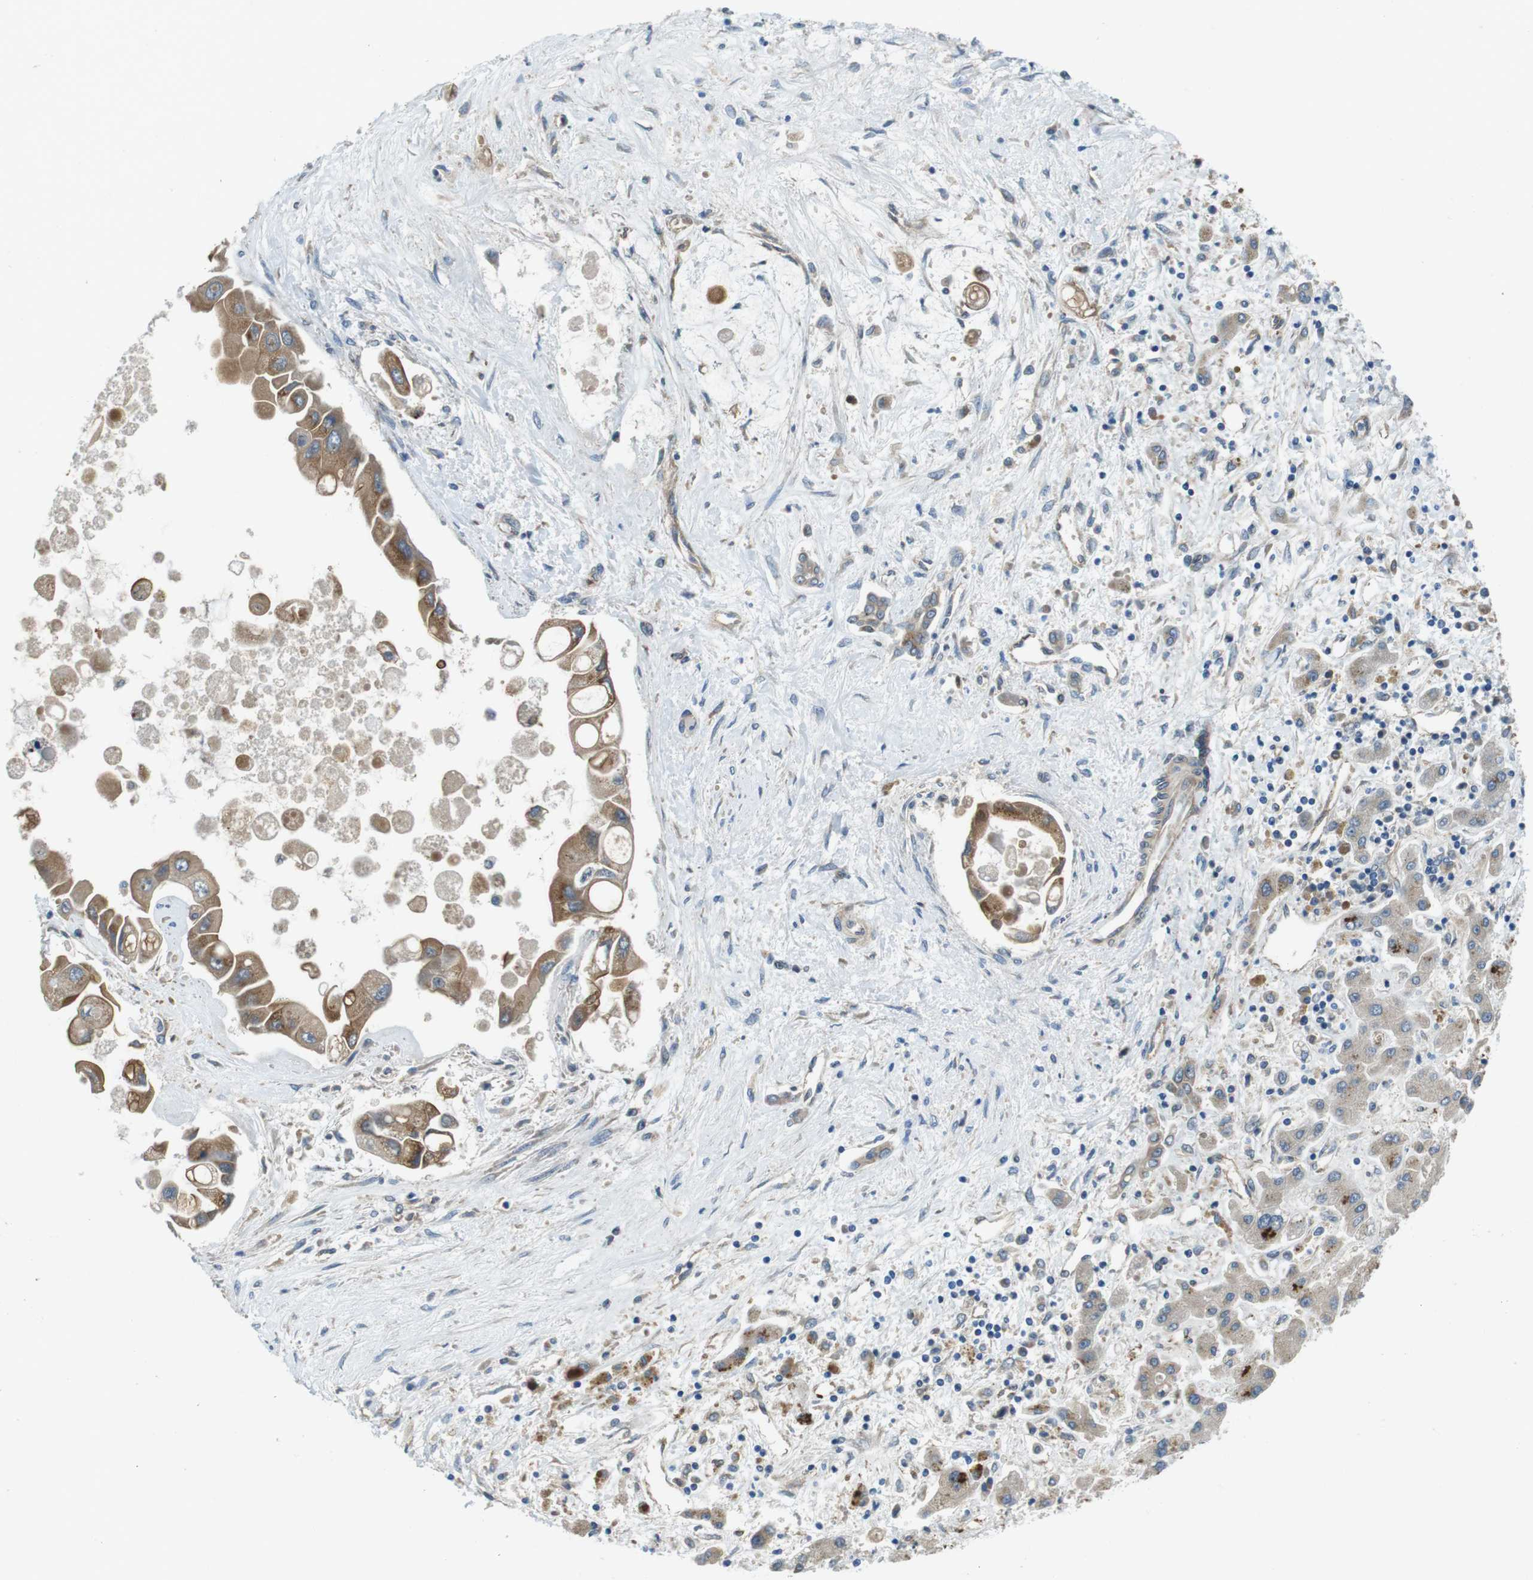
{"staining": {"intensity": "moderate", "quantity": "<25%", "location": "cytoplasmic/membranous"}, "tissue": "liver cancer", "cell_type": "Tumor cells", "image_type": "cancer", "snomed": [{"axis": "morphology", "description": "Cholangiocarcinoma"}, {"axis": "topography", "description": "Liver"}], "caption": "Immunohistochemical staining of human cholangiocarcinoma (liver) displays moderate cytoplasmic/membranous protein staining in approximately <25% of tumor cells.", "gene": "PALD1", "patient": {"sex": "male", "age": 50}}